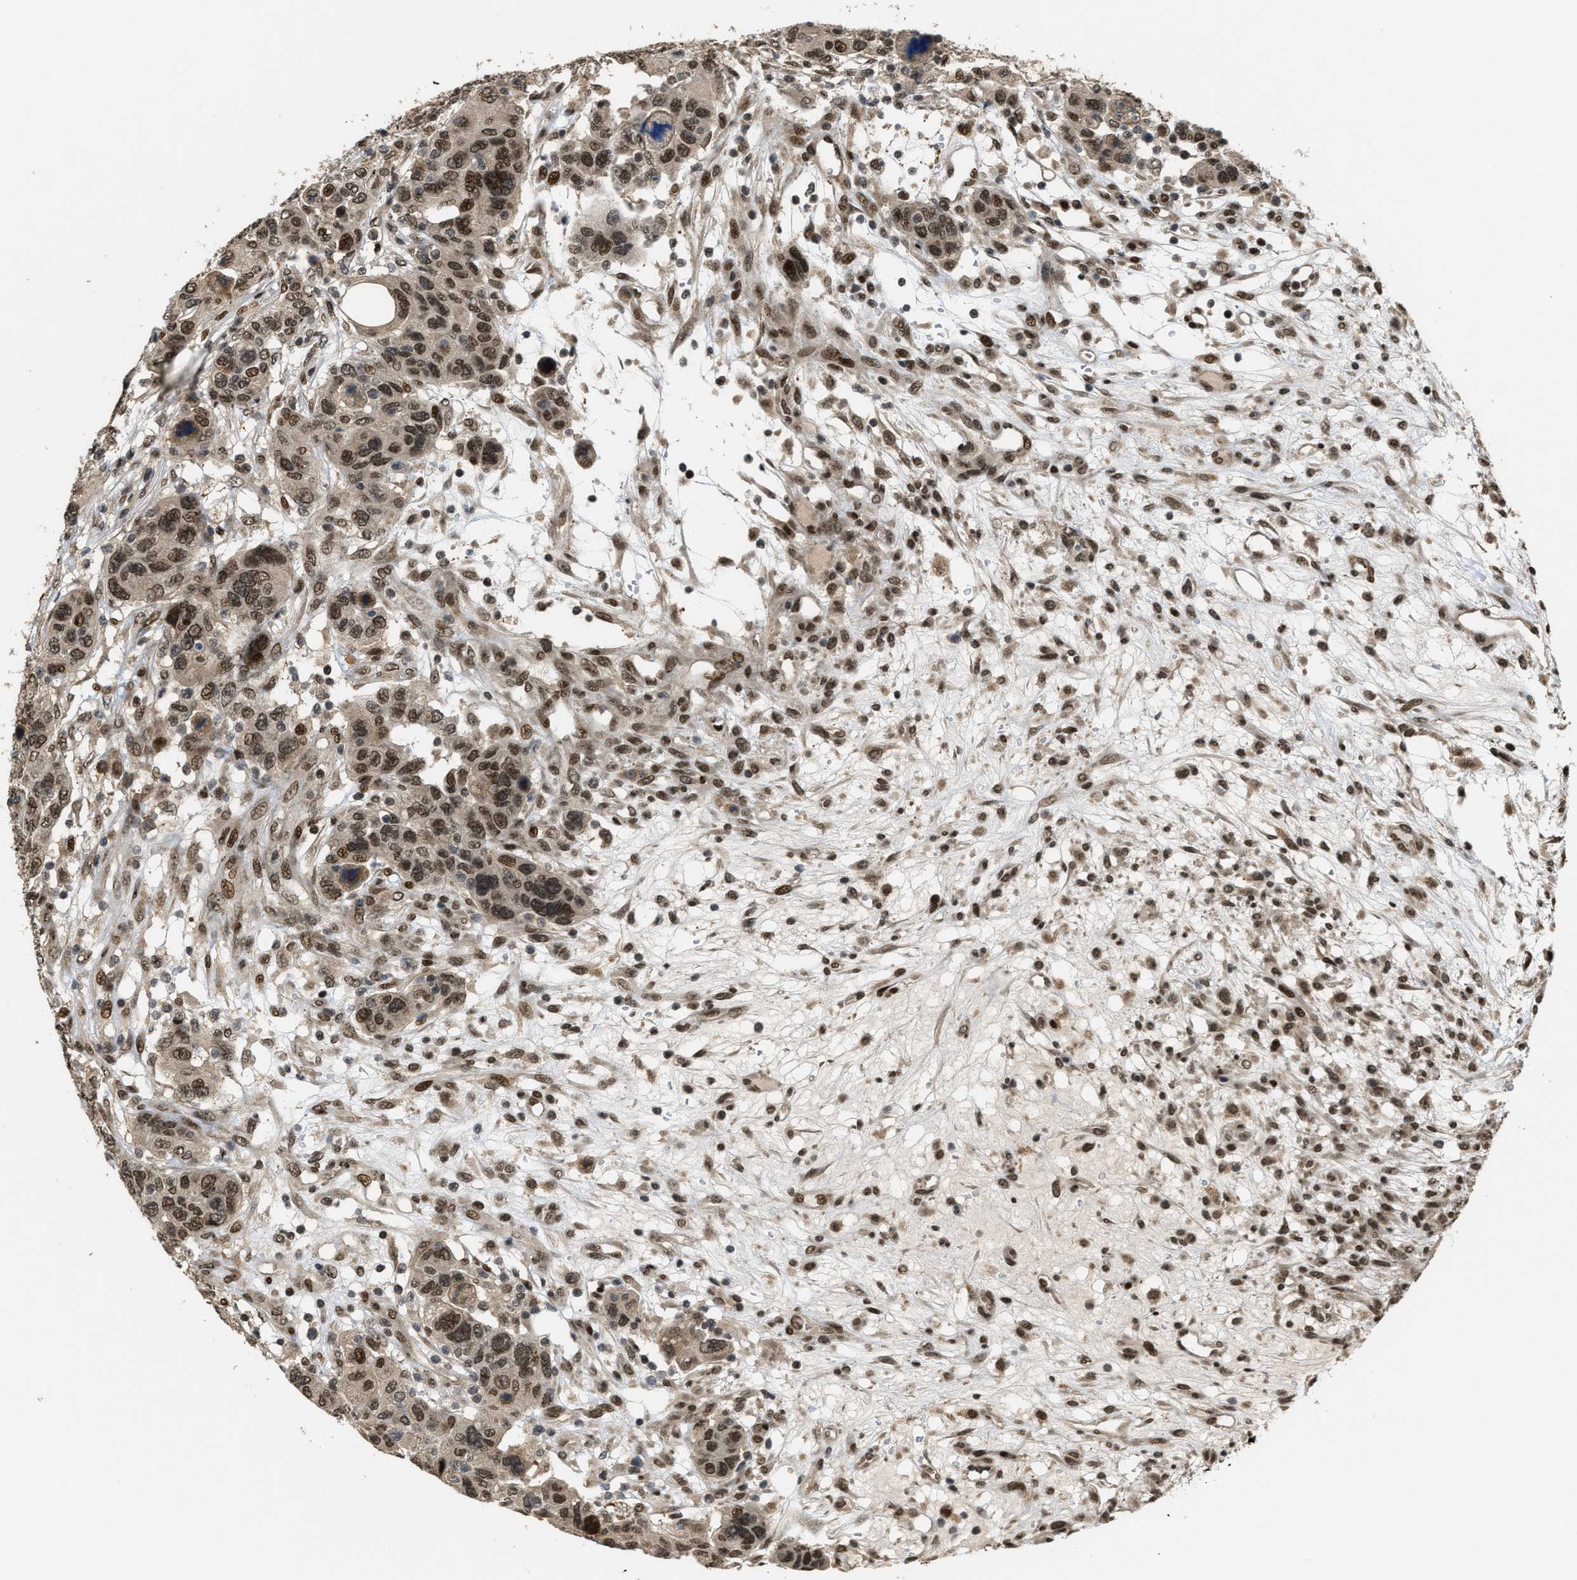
{"staining": {"intensity": "strong", "quantity": ">75%", "location": "nuclear"}, "tissue": "breast cancer", "cell_type": "Tumor cells", "image_type": "cancer", "snomed": [{"axis": "morphology", "description": "Duct carcinoma"}, {"axis": "topography", "description": "Breast"}], "caption": "Breast cancer stained with immunohistochemistry (IHC) demonstrates strong nuclear expression in approximately >75% of tumor cells.", "gene": "SERTAD2", "patient": {"sex": "female", "age": 37}}